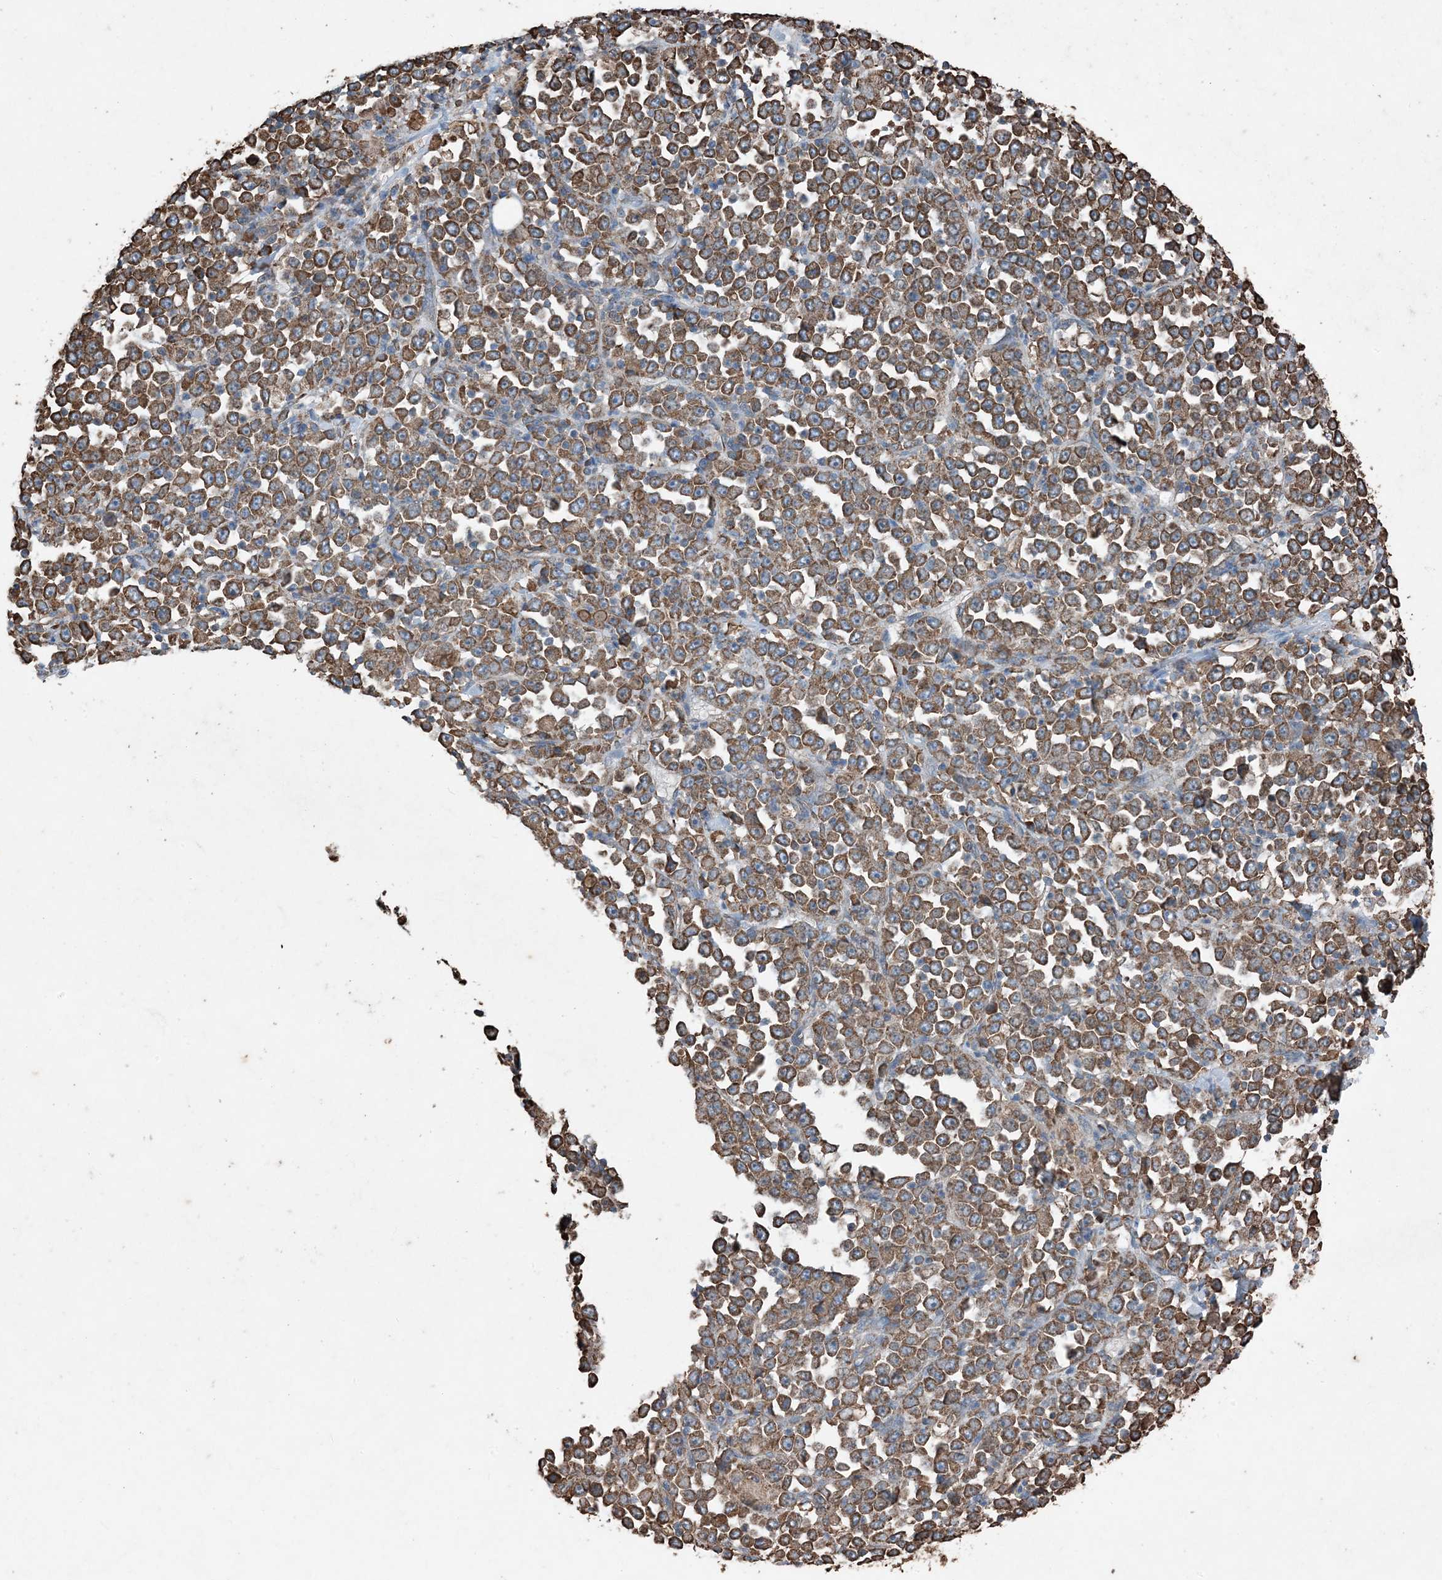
{"staining": {"intensity": "moderate", "quantity": ">75%", "location": "cytoplasmic/membranous"}, "tissue": "stomach cancer", "cell_type": "Tumor cells", "image_type": "cancer", "snomed": [{"axis": "morphology", "description": "Normal tissue, NOS"}, {"axis": "morphology", "description": "Adenocarcinoma, NOS"}, {"axis": "topography", "description": "Stomach, upper"}, {"axis": "topography", "description": "Stomach"}], "caption": "Stomach cancer stained for a protein (brown) demonstrates moderate cytoplasmic/membranous positive positivity in about >75% of tumor cells.", "gene": "PDIA6", "patient": {"sex": "male", "age": 59}}